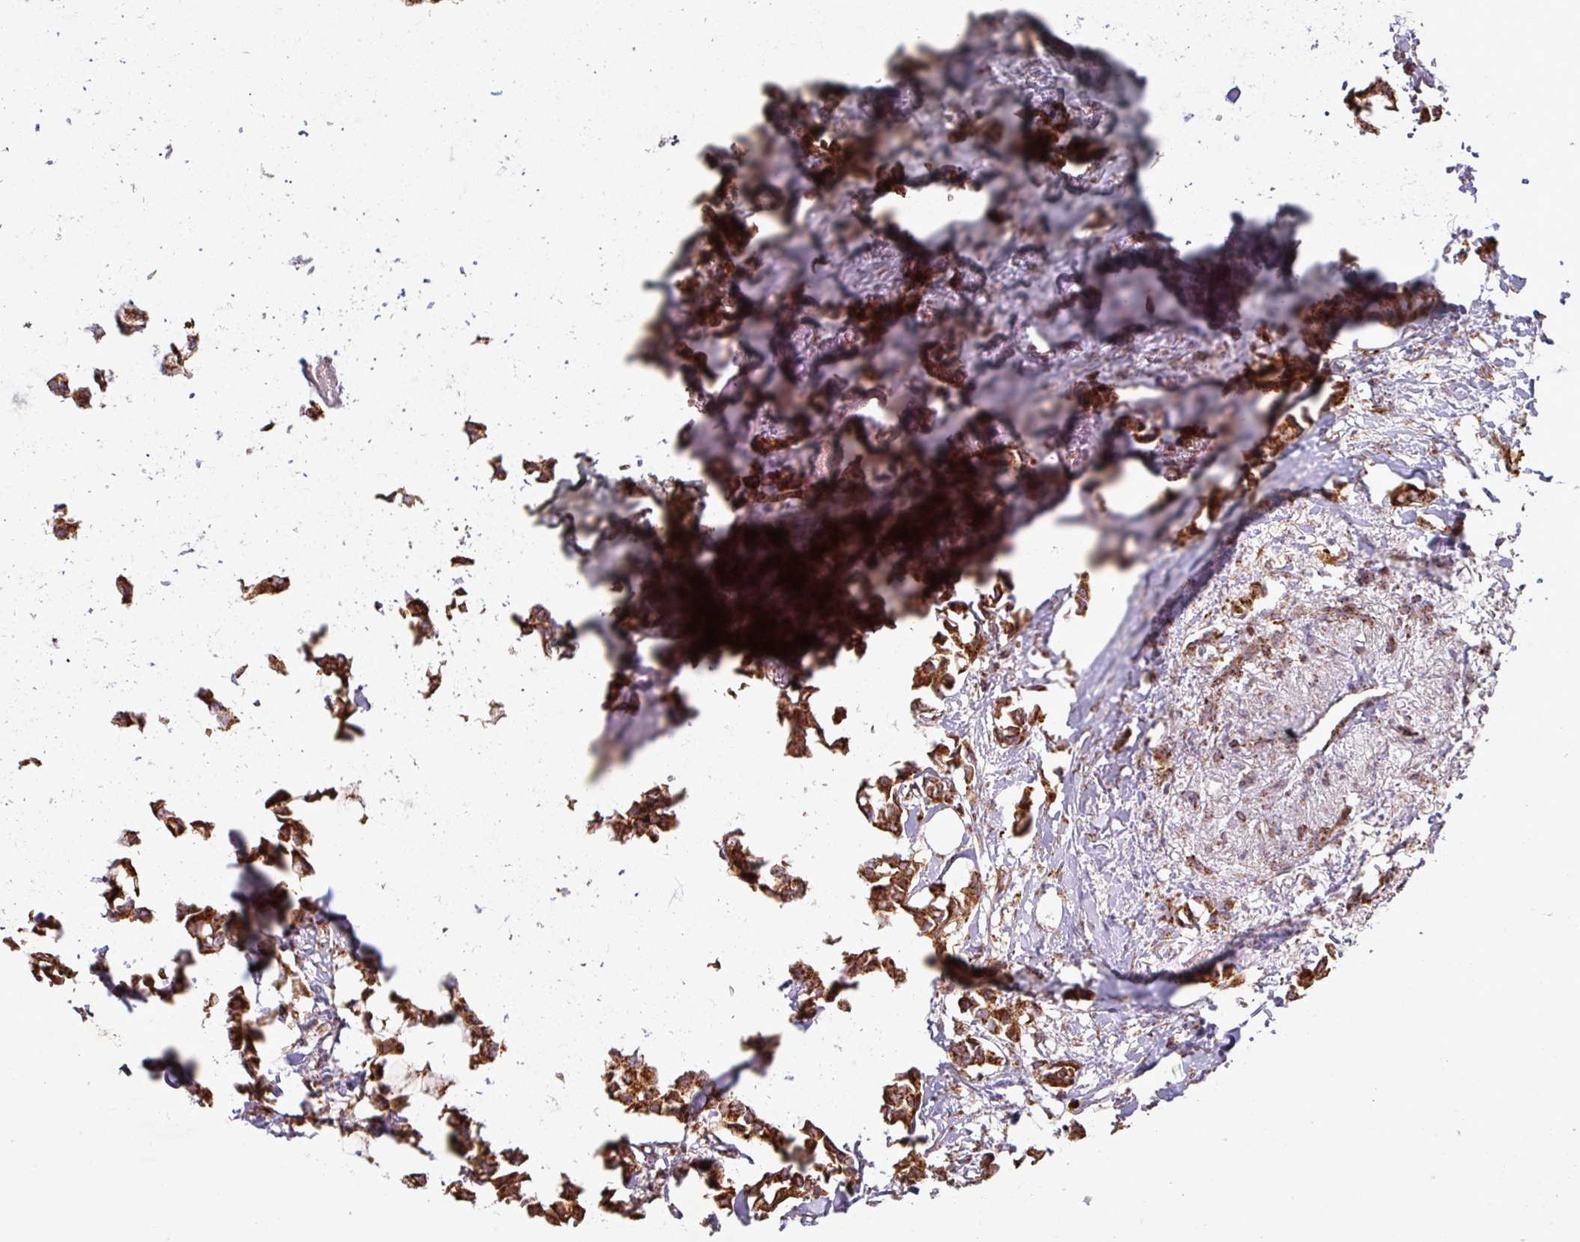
{"staining": {"intensity": "strong", "quantity": ">75%", "location": "cytoplasmic/membranous"}, "tissue": "breast cancer", "cell_type": "Tumor cells", "image_type": "cancer", "snomed": [{"axis": "morphology", "description": "Duct carcinoma"}, {"axis": "topography", "description": "Breast"}], "caption": "A micrograph showing strong cytoplasmic/membranous expression in about >75% of tumor cells in invasive ductal carcinoma (breast), as visualized by brown immunohistochemical staining.", "gene": "GPD2", "patient": {"sex": "female", "age": 73}}